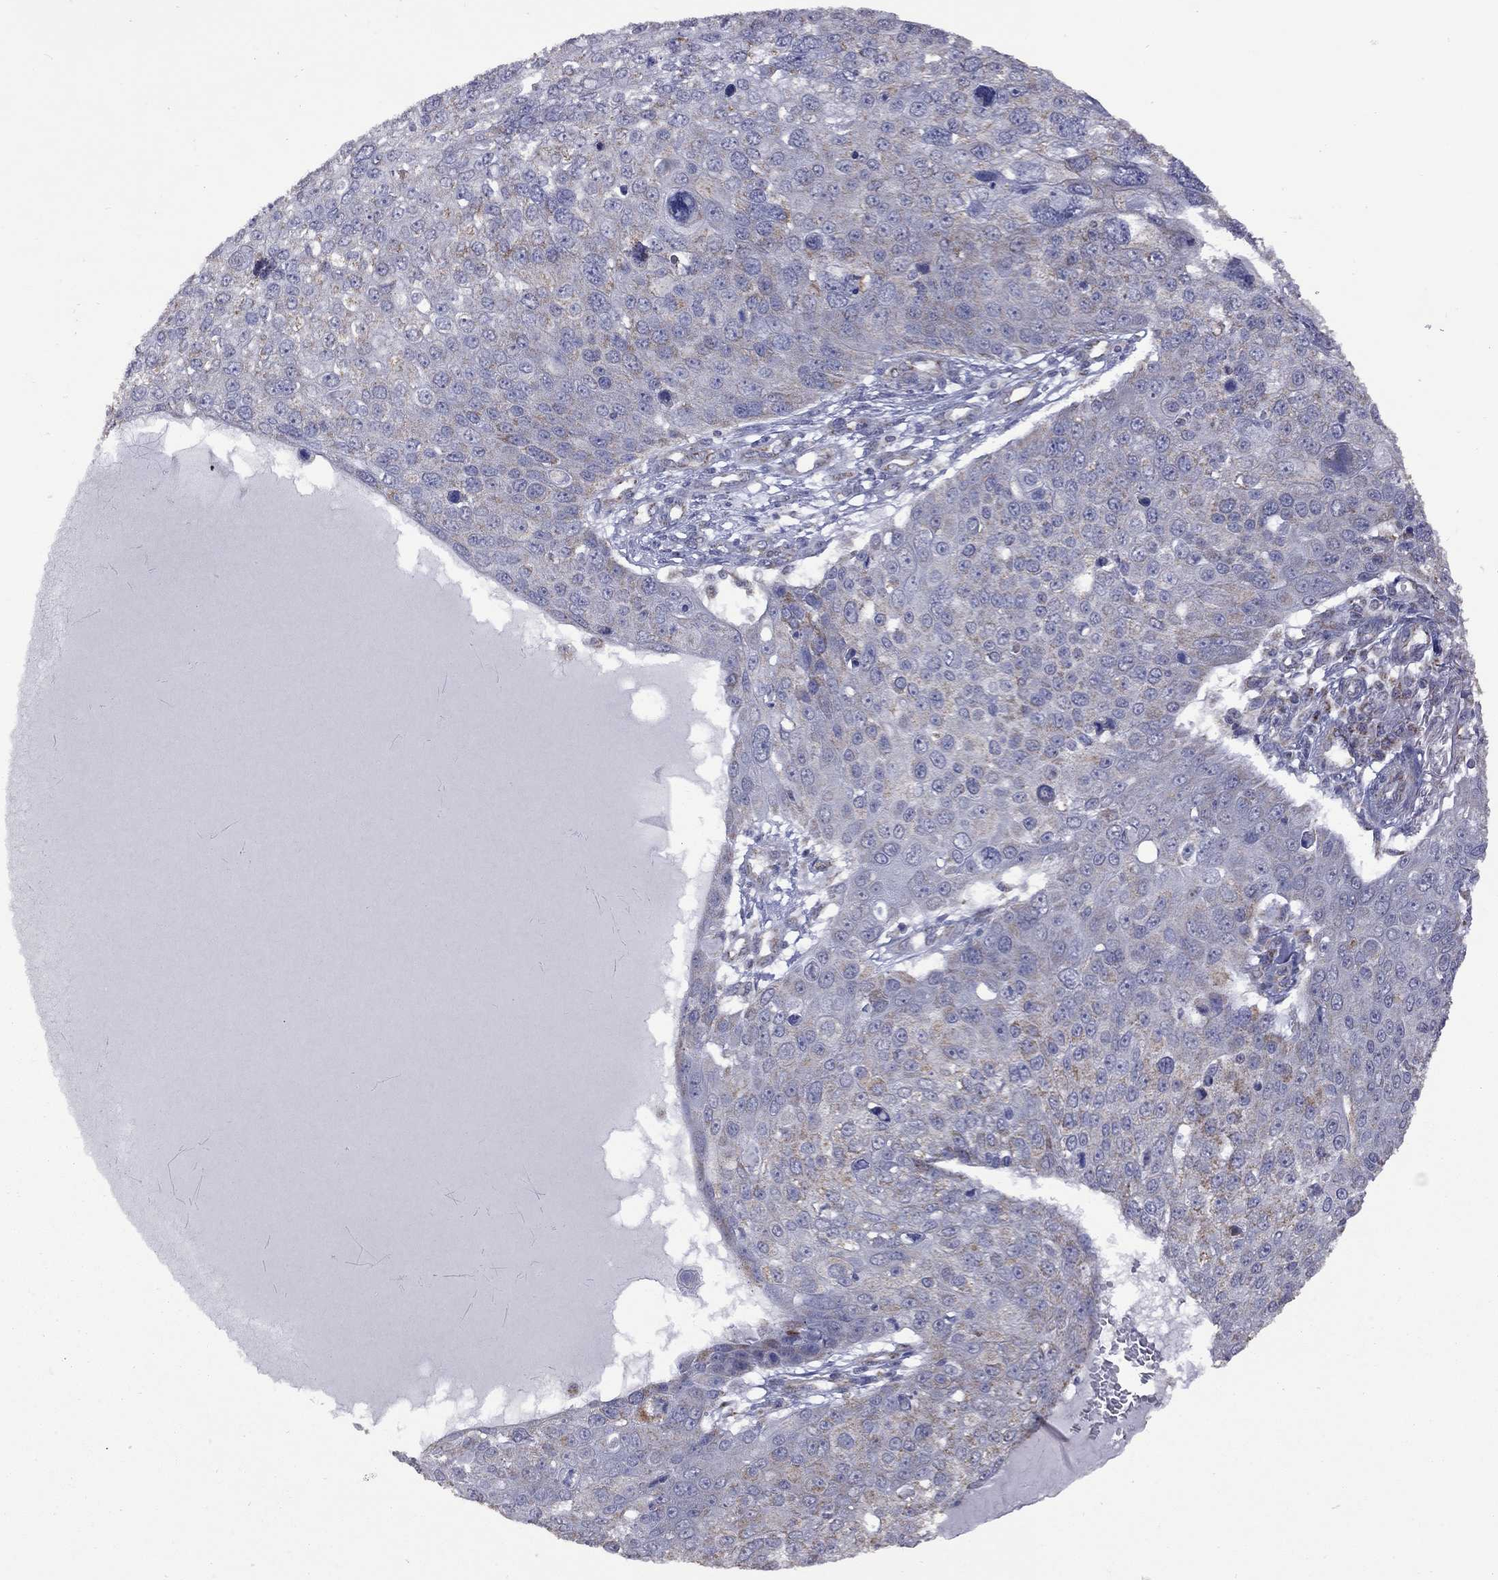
{"staining": {"intensity": "moderate", "quantity": "<25%", "location": "cytoplasmic/membranous"}, "tissue": "skin cancer", "cell_type": "Tumor cells", "image_type": "cancer", "snomed": [{"axis": "morphology", "description": "Squamous cell carcinoma, NOS"}, {"axis": "topography", "description": "Skin"}], "caption": "Skin cancer (squamous cell carcinoma) was stained to show a protein in brown. There is low levels of moderate cytoplasmic/membranous expression in about <25% of tumor cells.", "gene": "NDUFB1", "patient": {"sex": "male", "age": 71}}